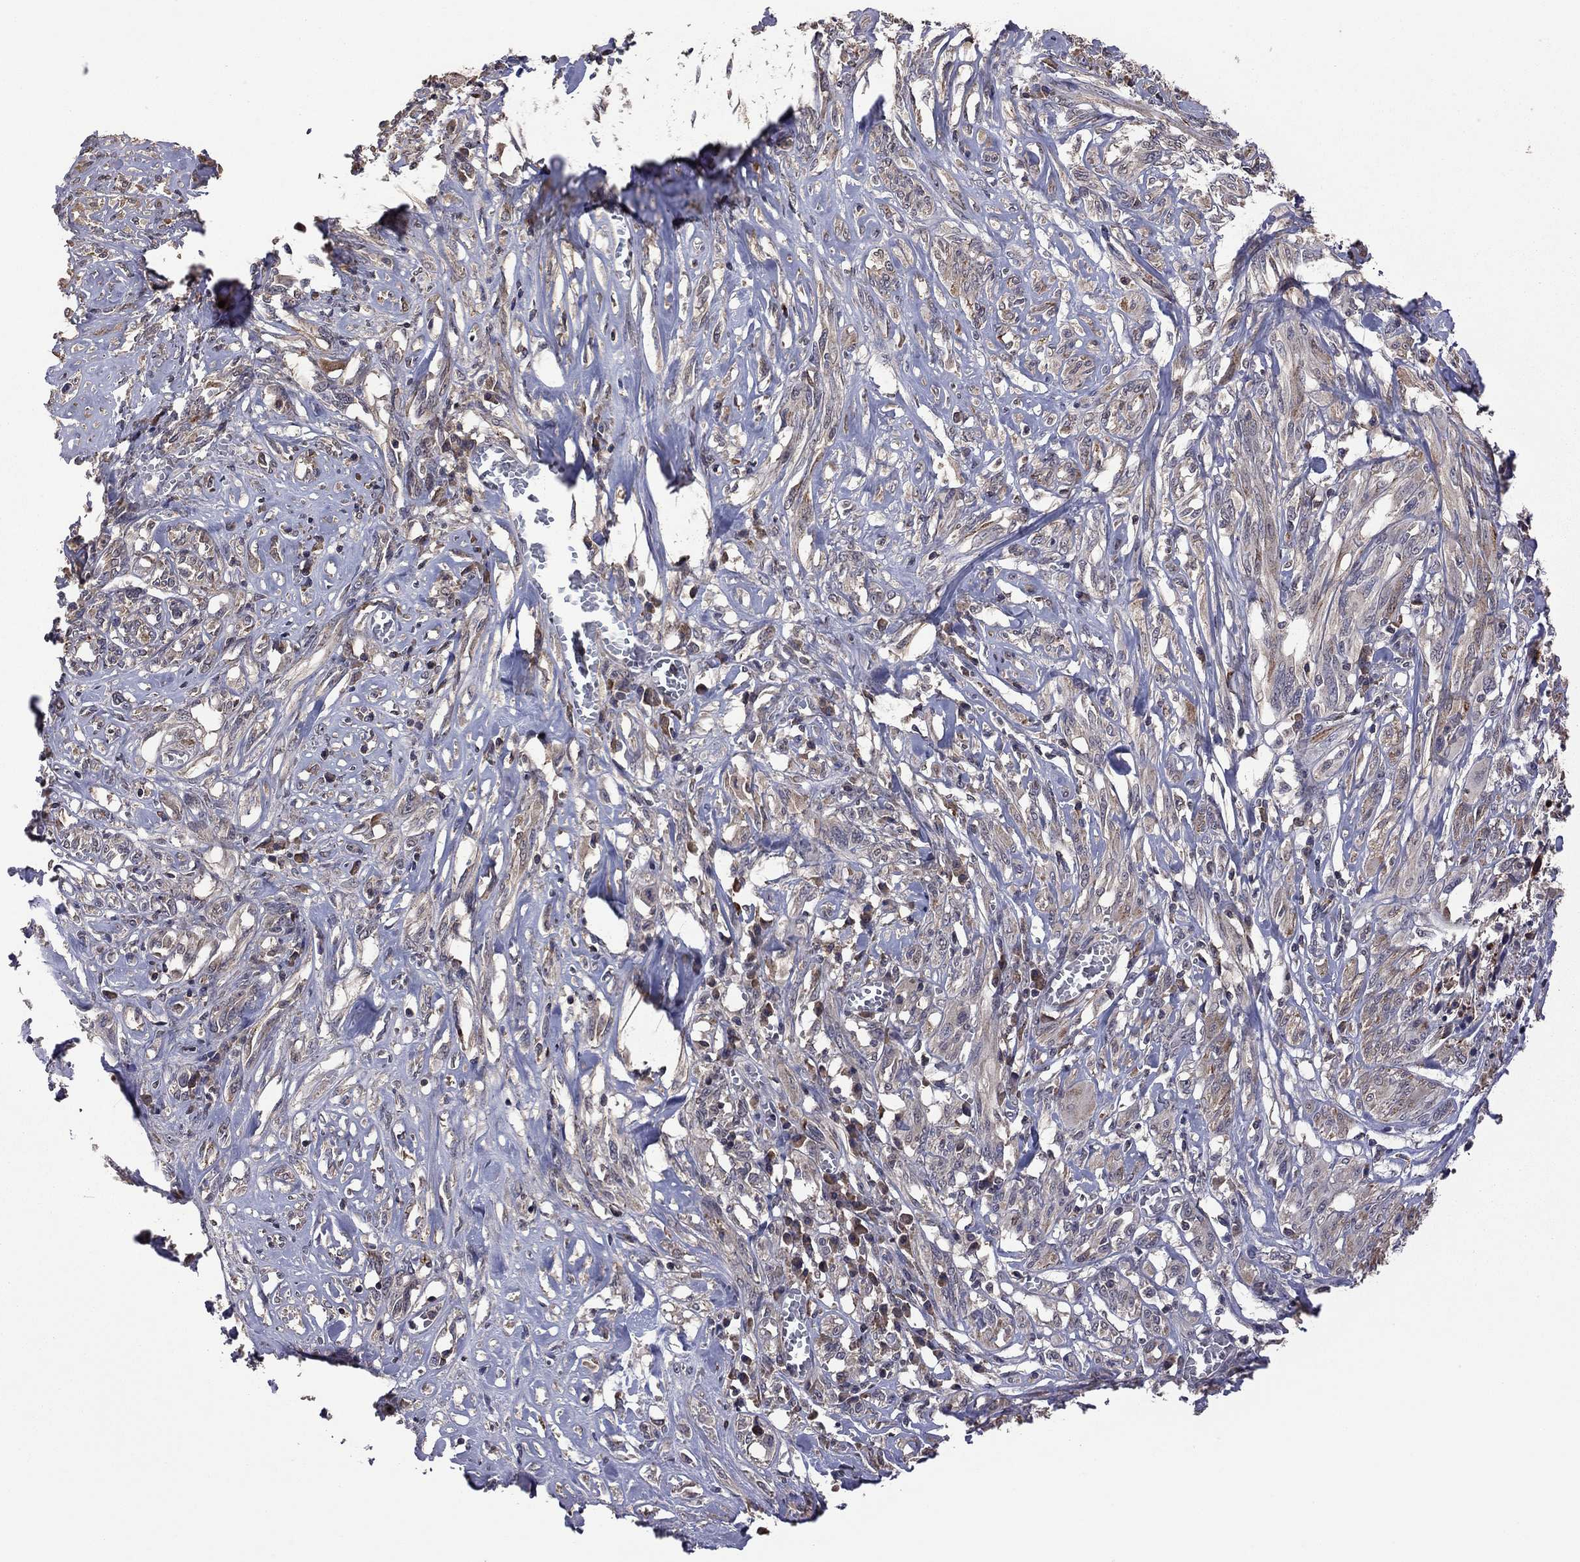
{"staining": {"intensity": "weak", "quantity": "25%-75%", "location": "cytoplasmic/membranous"}, "tissue": "melanoma", "cell_type": "Tumor cells", "image_type": "cancer", "snomed": [{"axis": "morphology", "description": "Malignant melanoma, NOS"}, {"axis": "topography", "description": "Skin"}], "caption": "This micrograph displays immunohistochemistry staining of malignant melanoma, with low weak cytoplasmic/membranous staining in approximately 25%-75% of tumor cells.", "gene": "TSNARE1", "patient": {"sex": "female", "age": 91}}